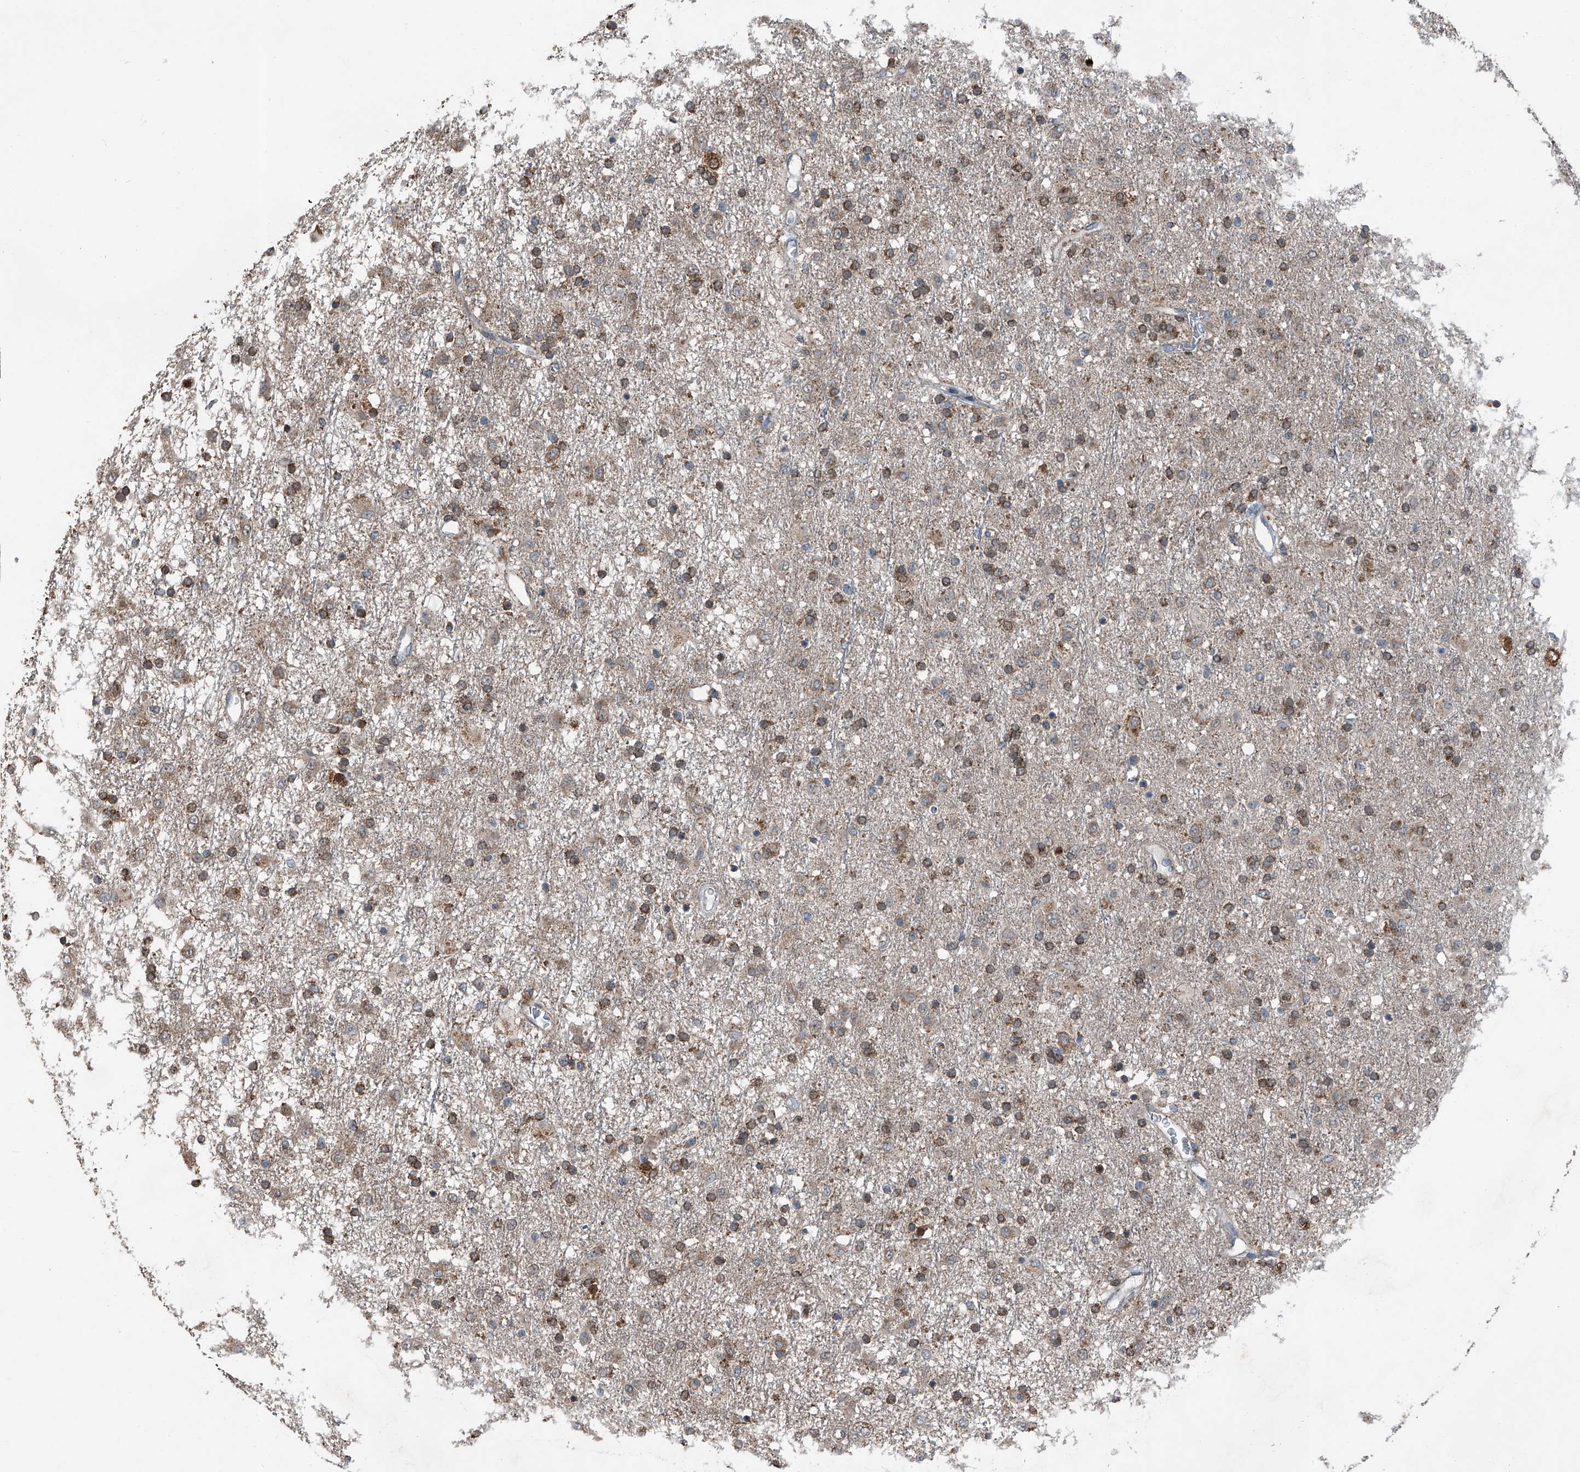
{"staining": {"intensity": "moderate", "quantity": ">75%", "location": "cytoplasmic/membranous"}, "tissue": "glioma", "cell_type": "Tumor cells", "image_type": "cancer", "snomed": [{"axis": "morphology", "description": "Glioma, malignant, Low grade"}, {"axis": "topography", "description": "Brain"}], "caption": "Human malignant low-grade glioma stained for a protein (brown) shows moderate cytoplasmic/membranous positive staining in about >75% of tumor cells.", "gene": "CHRNA7", "patient": {"sex": "male", "age": 65}}